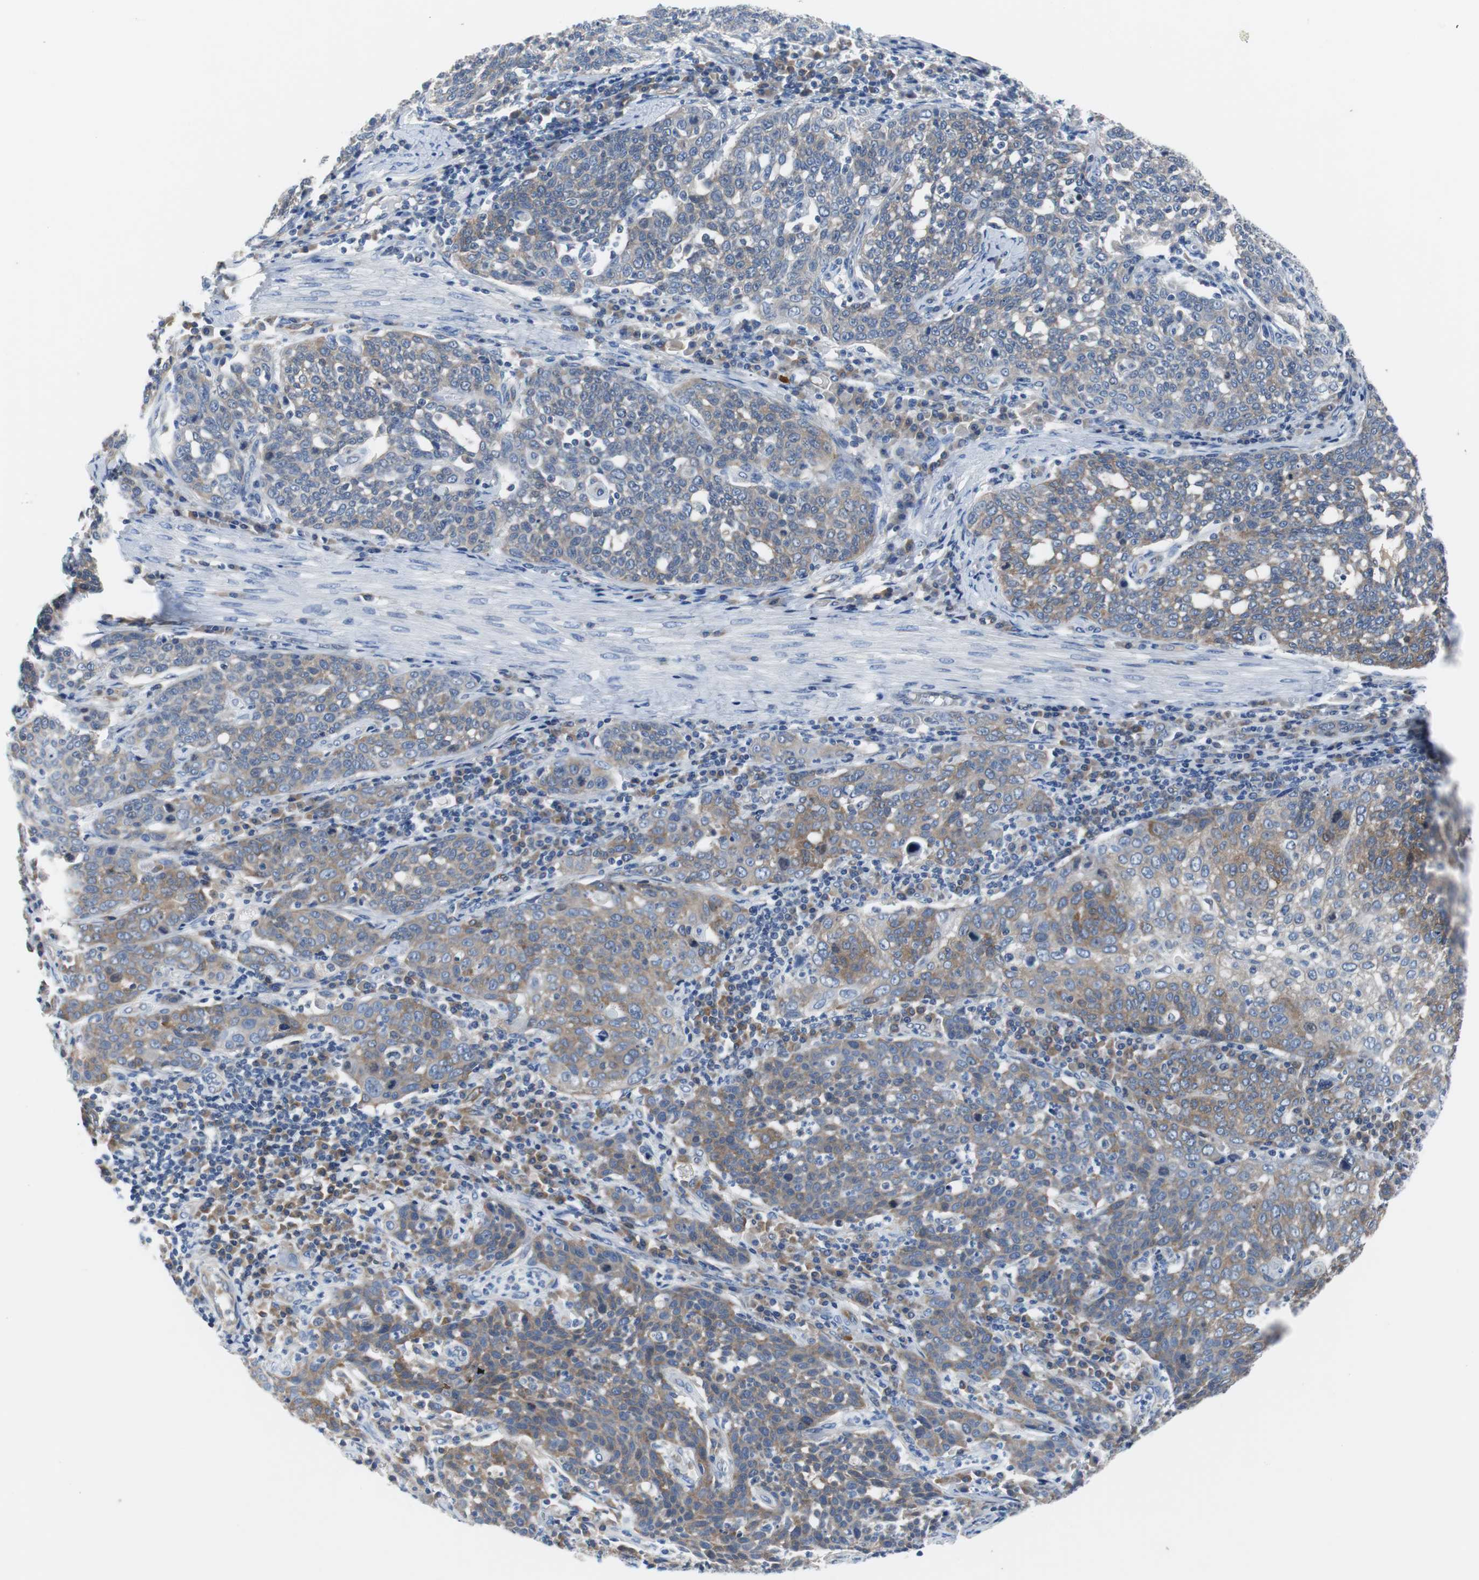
{"staining": {"intensity": "weak", "quantity": ">75%", "location": "cytoplasmic/membranous"}, "tissue": "cervical cancer", "cell_type": "Tumor cells", "image_type": "cancer", "snomed": [{"axis": "morphology", "description": "Squamous cell carcinoma, NOS"}, {"axis": "topography", "description": "Cervix"}], "caption": "Immunohistochemistry (IHC) histopathology image of neoplastic tissue: human cervical cancer (squamous cell carcinoma) stained using IHC demonstrates low levels of weak protein expression localized specifically in the cytoplasmic/membranous of tumor cells, appearing as a cytoplasmic/membranous brown color.", "gene": "EEF2K", "patient": {"sex": "female", "age": 34}}